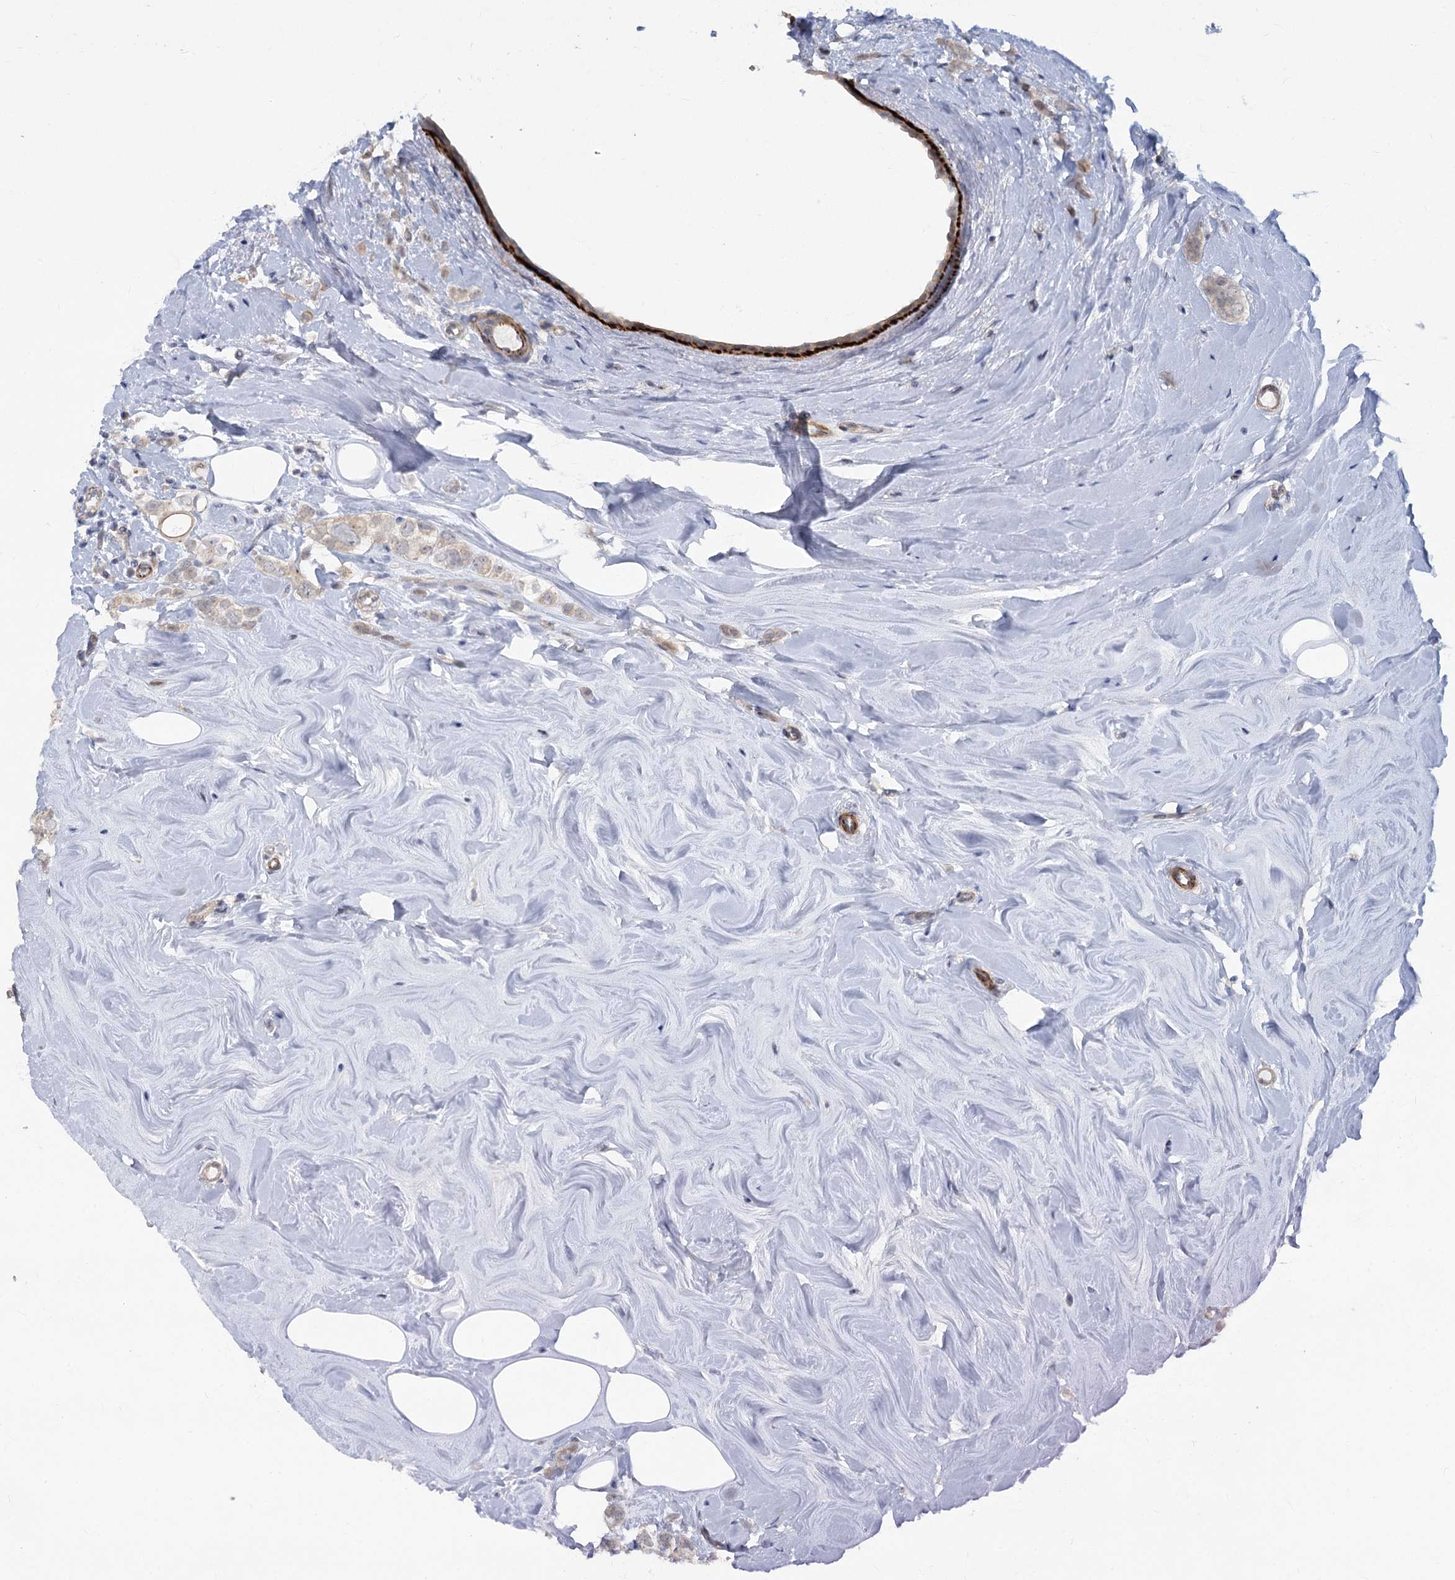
{"staining": {"intensity": "negative", "quantity": "none", "location": "none"}, "tissue": "breast cancer", "cell_type": "Tumor cells", "image_type": "cancer", "snomed": [{"axis": "morphology", "description": "Lobular carcinoma"}, {"axis": "topography", "description": "Breast"}], "caption": "Tumor cells show no significant positivity in breast lobular carcinoma.", "gene": "ARSI", "patient": {"sex": "female", "age": 47}}